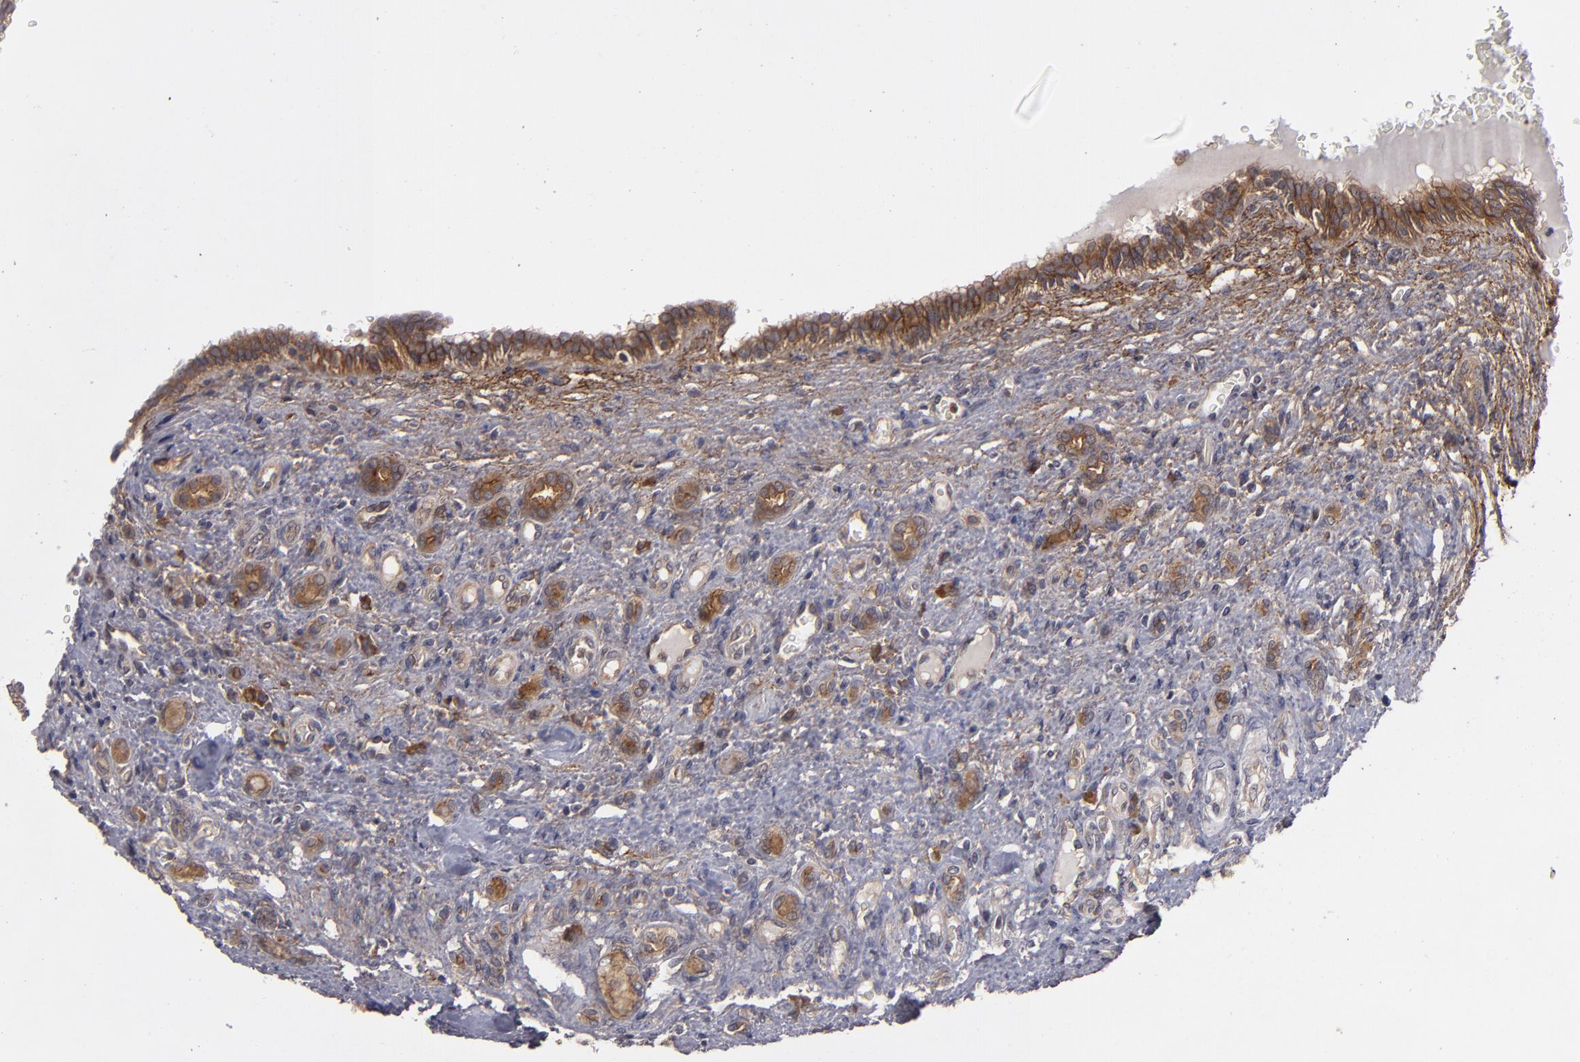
{"staining": {"intensity": "moderate", "quantity": ">75%", "location": "cytoplasmic/membranous"}, "tissue": "renal cancer", "cell_type": "Tumor cells", "image_type": "cancer", "snomed": [{"axis": "morphology", "description": "Inflammation, NOS"}, {"axis": "morphology", "description": "Adenocarcinoma, NOS"}, {"axis": "topography", "description": "Kidney"}], "caption": "High-magnification brightfield microscopy of renal cancer (adenocarcinoma) stained with DAB (brown) and counterstained with hematoxylin (blue). tumor cells exhibit moderate cytoplasmic/membranous positivity is appreciated in about>75% of cells.", "gene": "BMP6", "patient": {"sex": "male", "age": 68}}